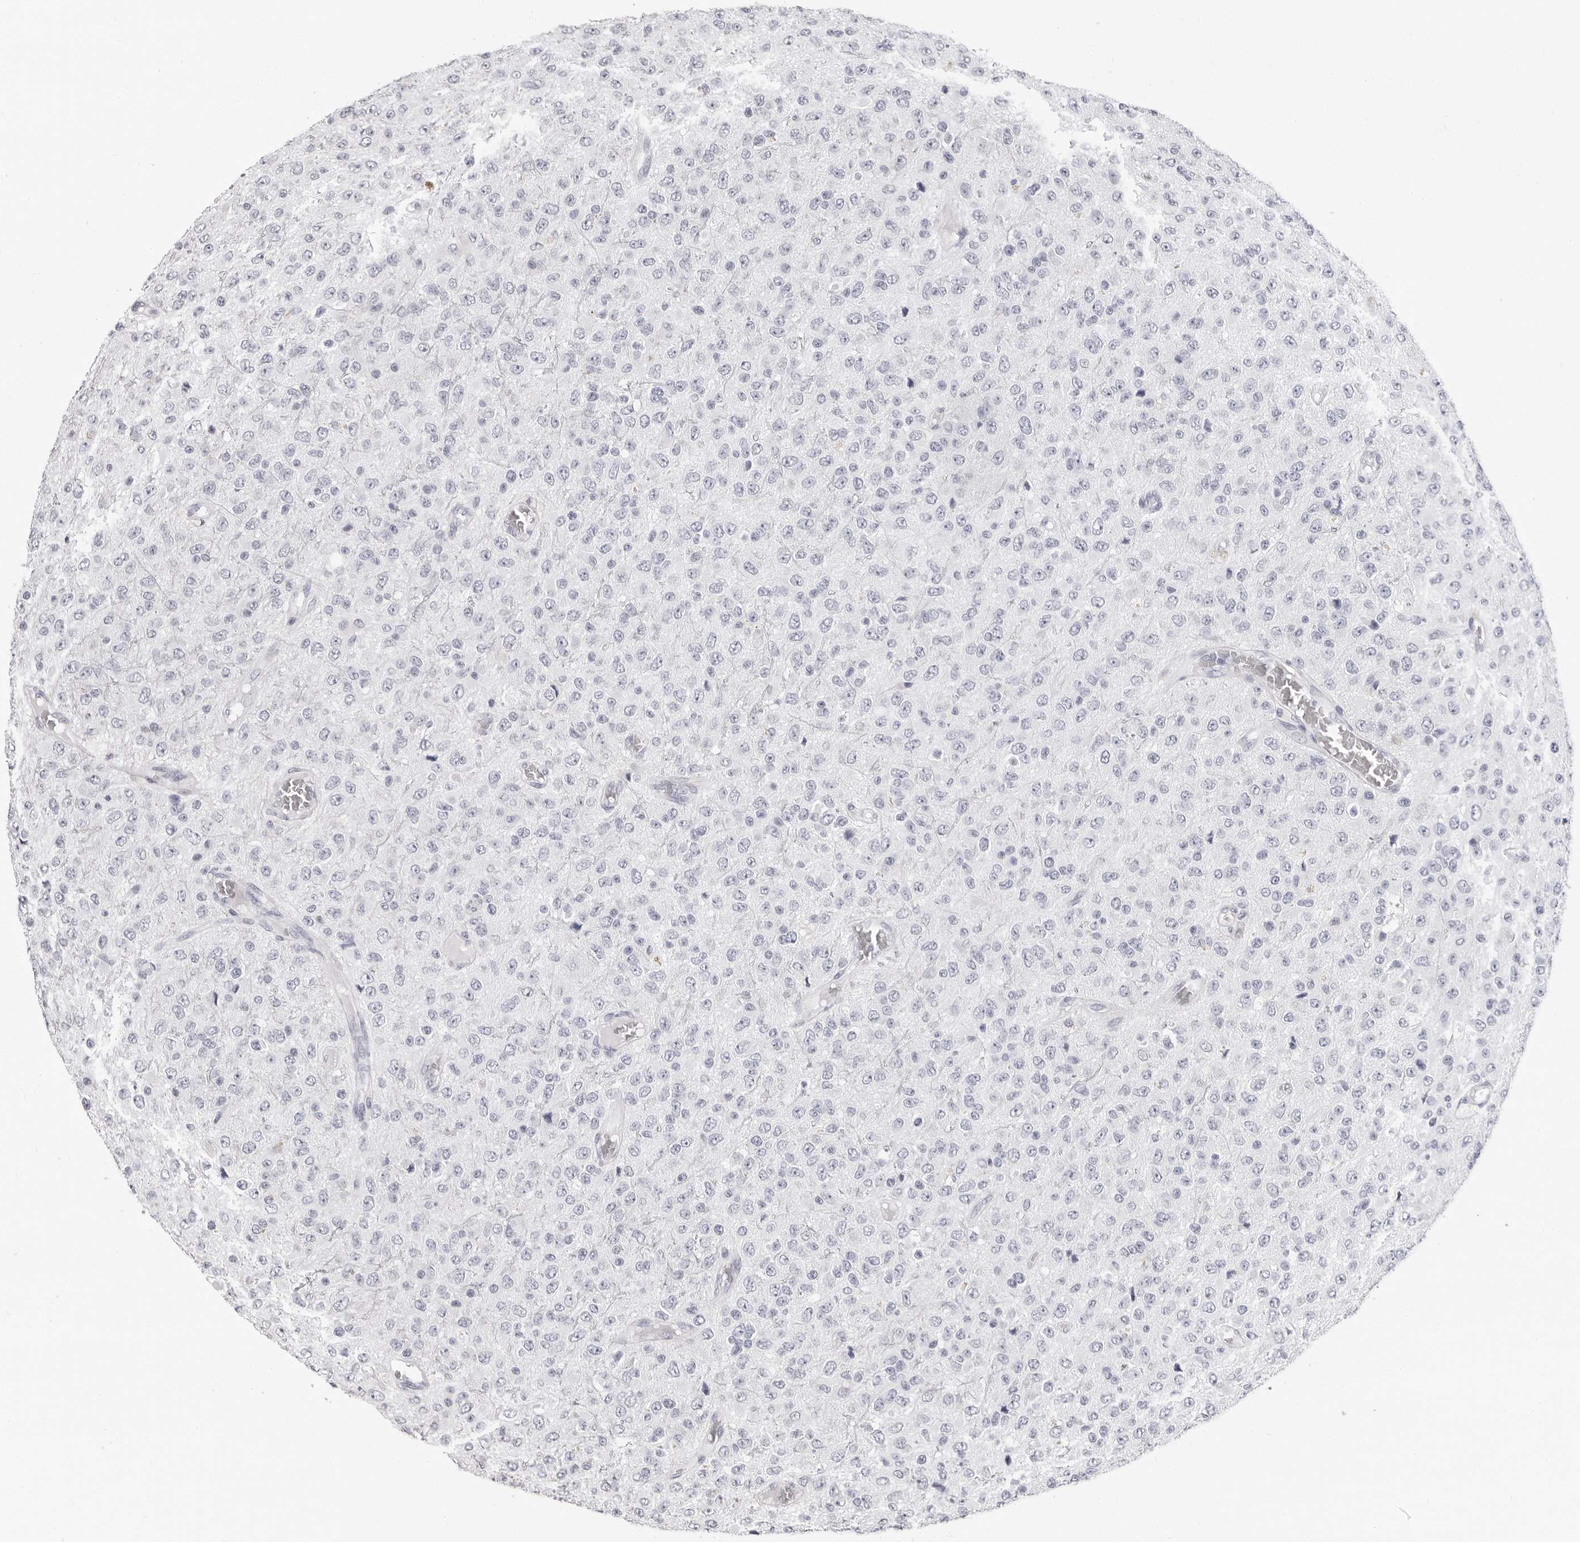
{"staining": {"intensity": "negative", "quantity": "none", "location": "none"}, "tissue": "glioma", "cell_type": "Tumor cells", "image_type": "cancer", "snomed": [{"axis": "morphology", "description": "Glioma, malignant, High grade"}, {"axis": "topography", "description": "pancreas cauda"}], "caption": "Tumor cells are negative for protein expression in human malignant high-grade glioma. (Stains: DAB immunohistochemistry with hematoxylin counter stain, Microscopy: brightfield microscopy at high magnification).", "gene": "ERICH3", "patient": {"sex": "male", "age": 60}}